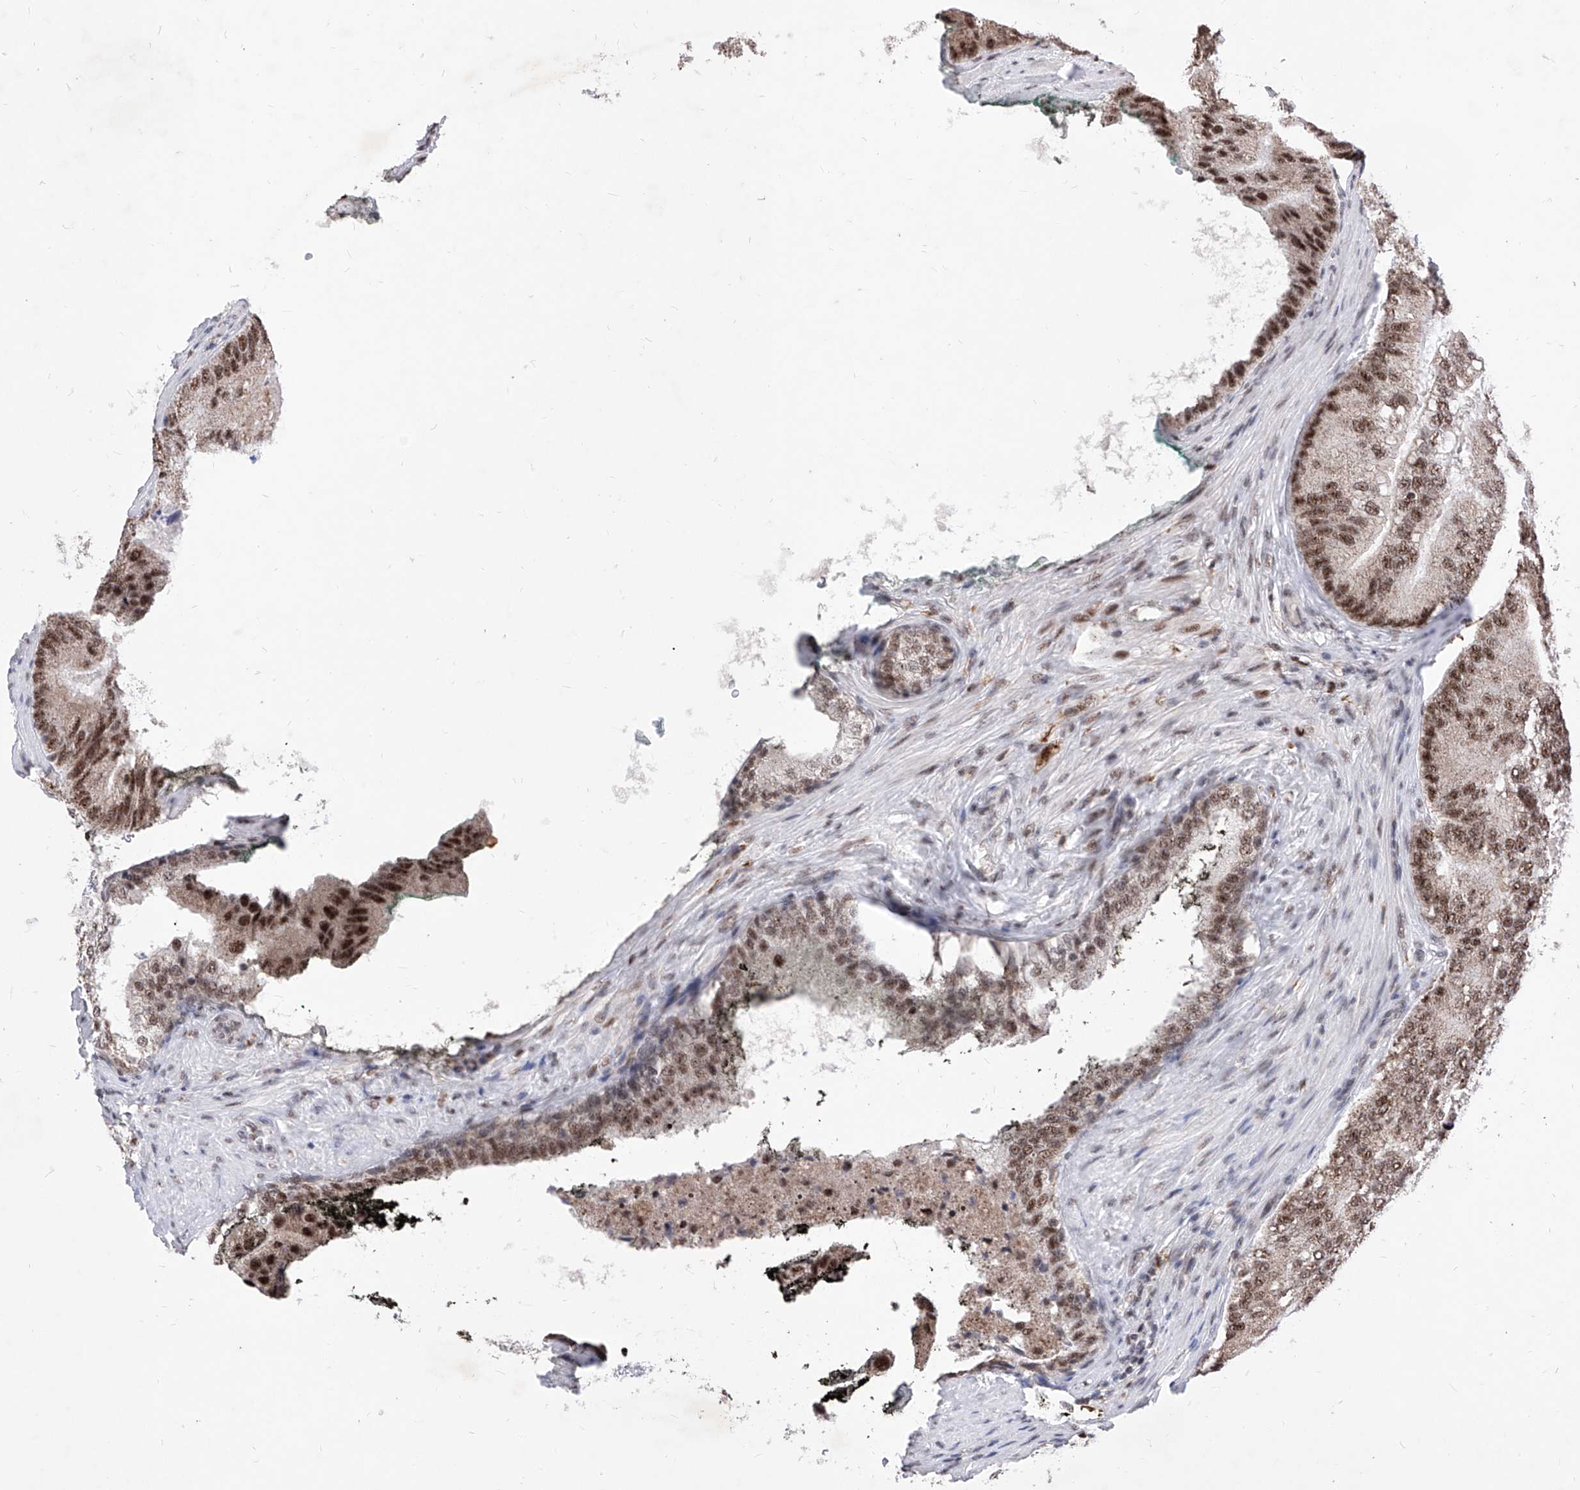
{"staining": {"intensity": "moderate", "quantity": ">75%", "location": "nuclear"}, "tissue": "prostate cancer", "cell_type": "Tumor cells", "image_type": "cancer", "snomed": [{"axis": "morphology", "description": "Adenocarcinoma, High grade"}, {"axis": "topography", "description": "Prostate"}], "caption": "High-power microscopy captured an IHC micrograph of prostate high-grade adenocarcinoma, revealing moderate nuclear expression in approximately >75% of tumor cells.", "gene": "PHF5A", "patient": {"sex": "male", "age": 70}}